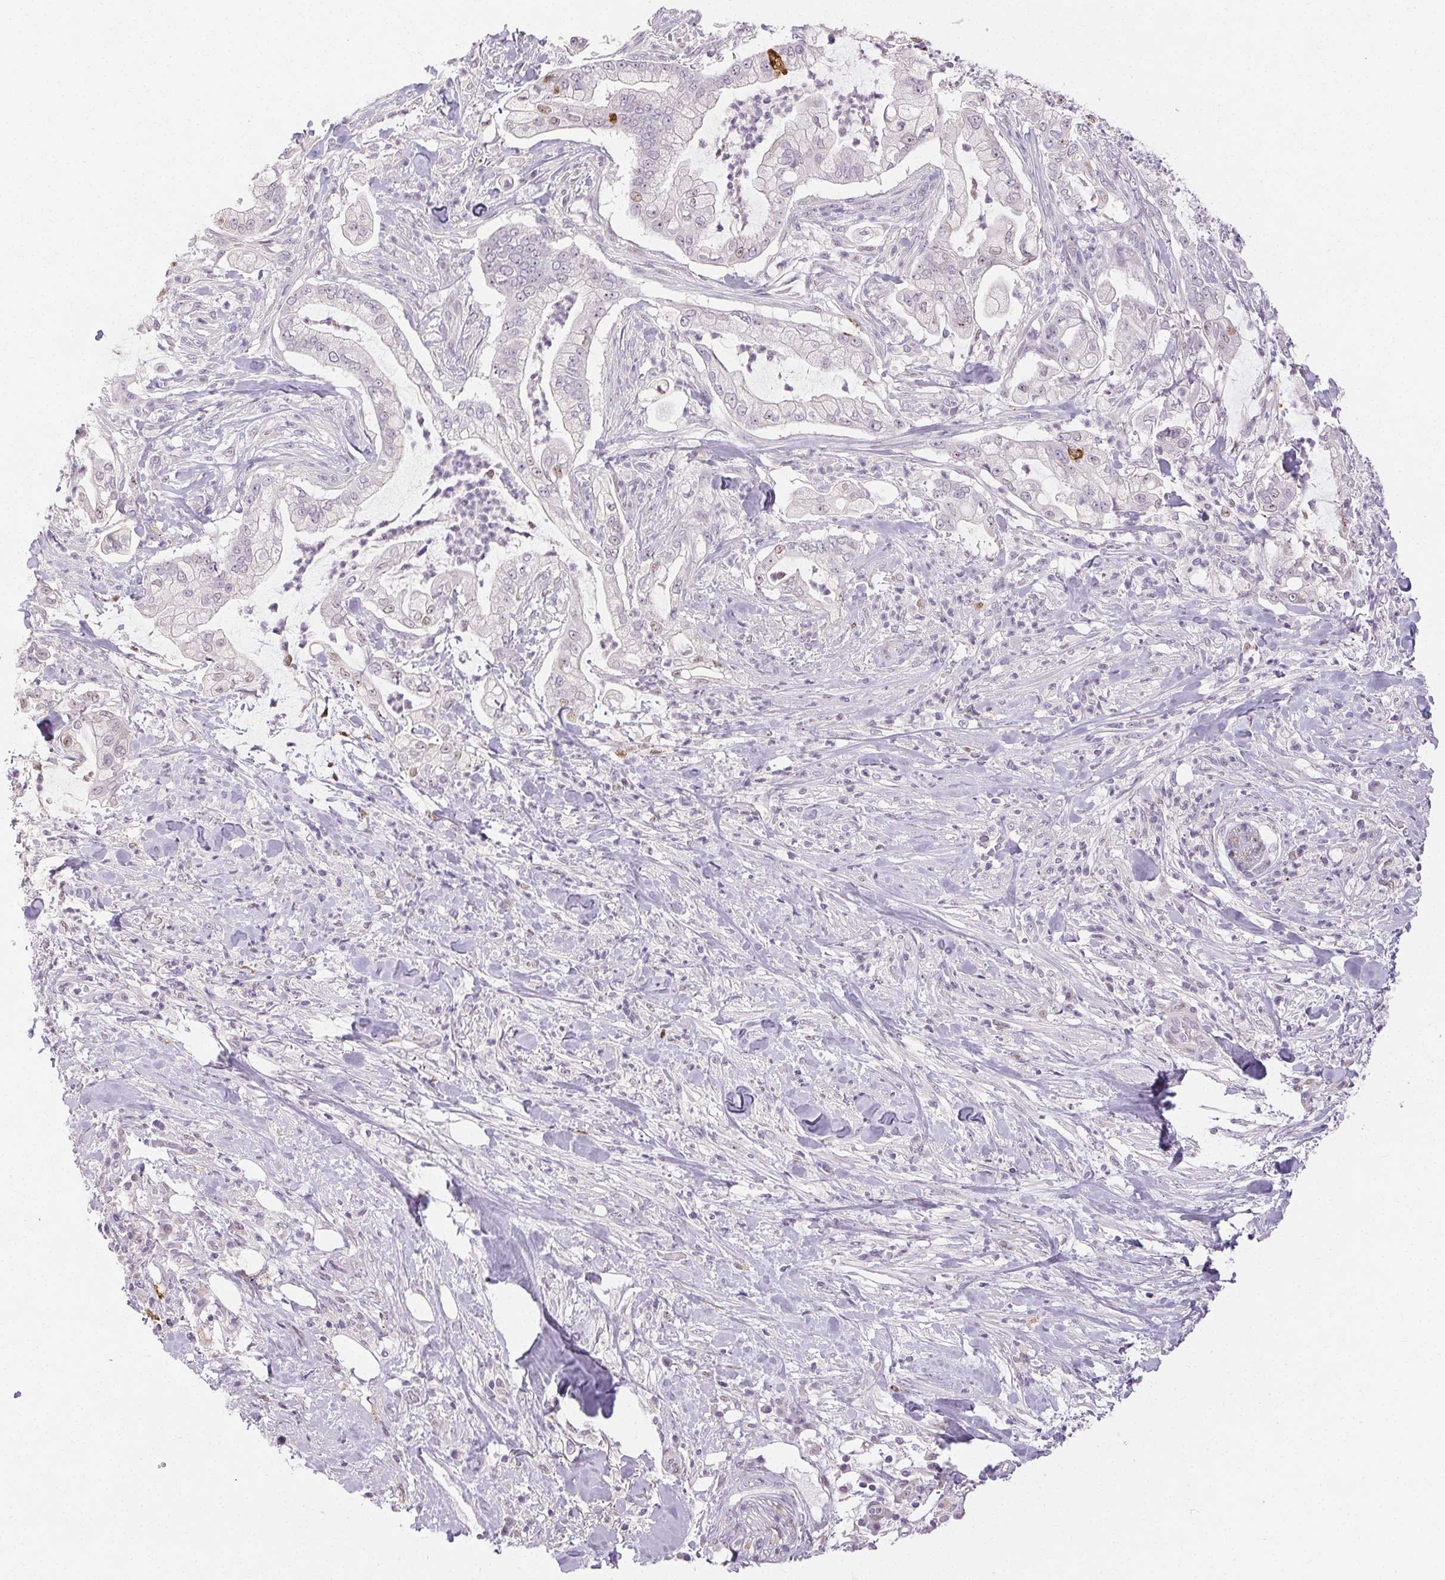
{"staining": {"intensity": "negative", "quantity": "none", "location": "none"}, "tissue": "pancreatic cancer", "cell_type": "Tumor cells", "image_type": "cancer", "snomed": [{"axis": "morphology", "description": "Adenocarcinoma, NOS"}, {"axis": "topography", "description": "Pancreas"}], "caption": "DAB (3,3'-diaminobenzidine) immunohistochemical staining of pancreatic adenocarcinoma exhibits no significant staining in tumor cells. The staining was performed using DAB to visualize the protein expression in brown, while the nuclei were stained in blue with hematoxylin (Magnification: 20x).", "gene": "RPGRIP1", "patient": {"sex": "female", "age": 69}}